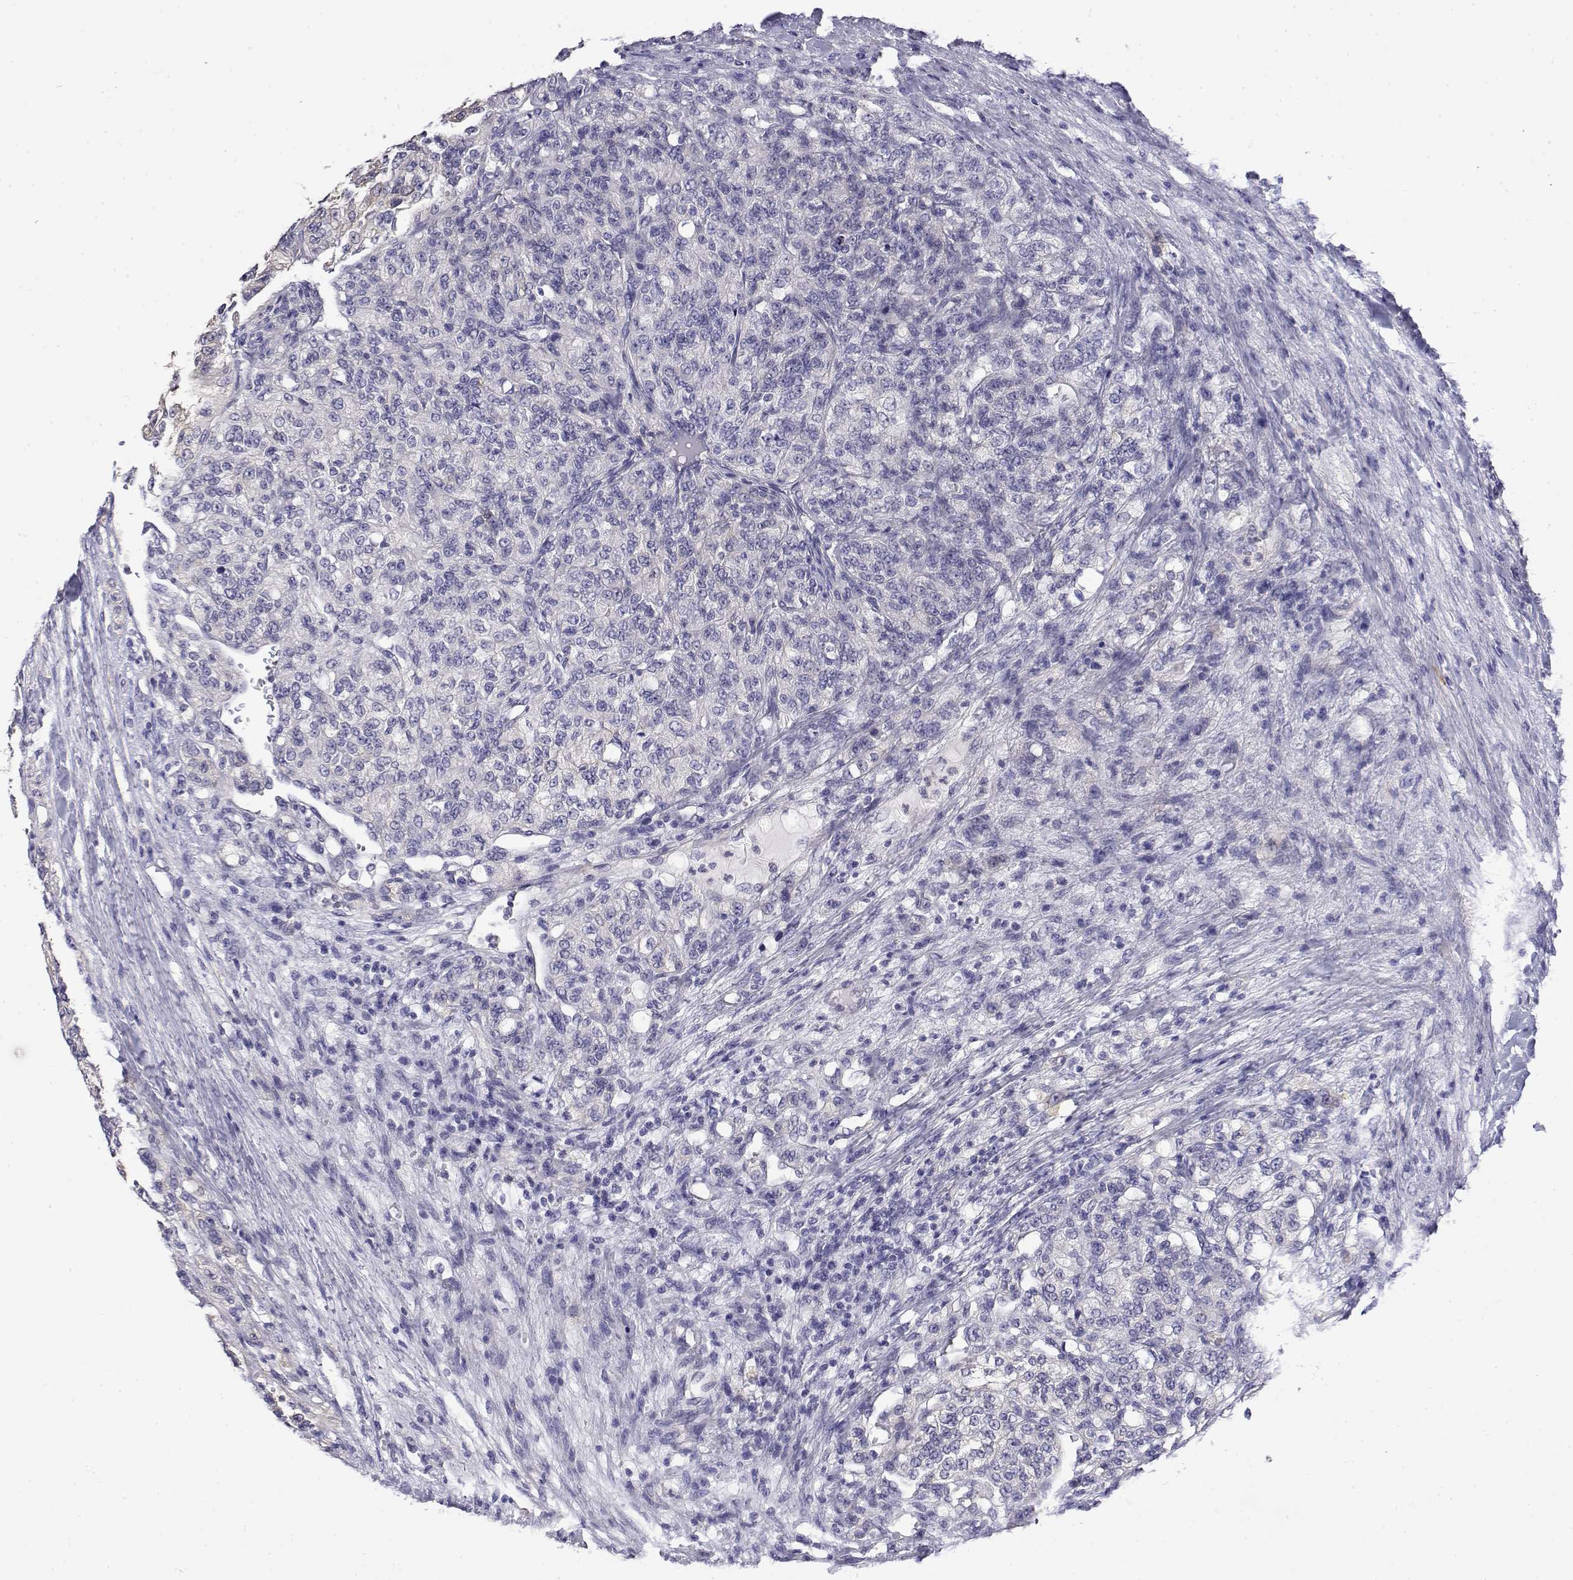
{"staining": {"intensity": "negative", "quantity": "none", "location": "none"}, "tissue": "renal cancer", "cell_type": "Tumor cells", "image_type": "cancer", "snomed": [{"axis": "morphology", "description": "Adenocarcinoma, NOS"}, {"axis": "topography", "description": "Kidney"}], "caption": "Tumor cells show no significant protein positivity in adenocarcinoma (renal).", "gene": "LY6D", "patient": {"sex": "female", "age": 63}}